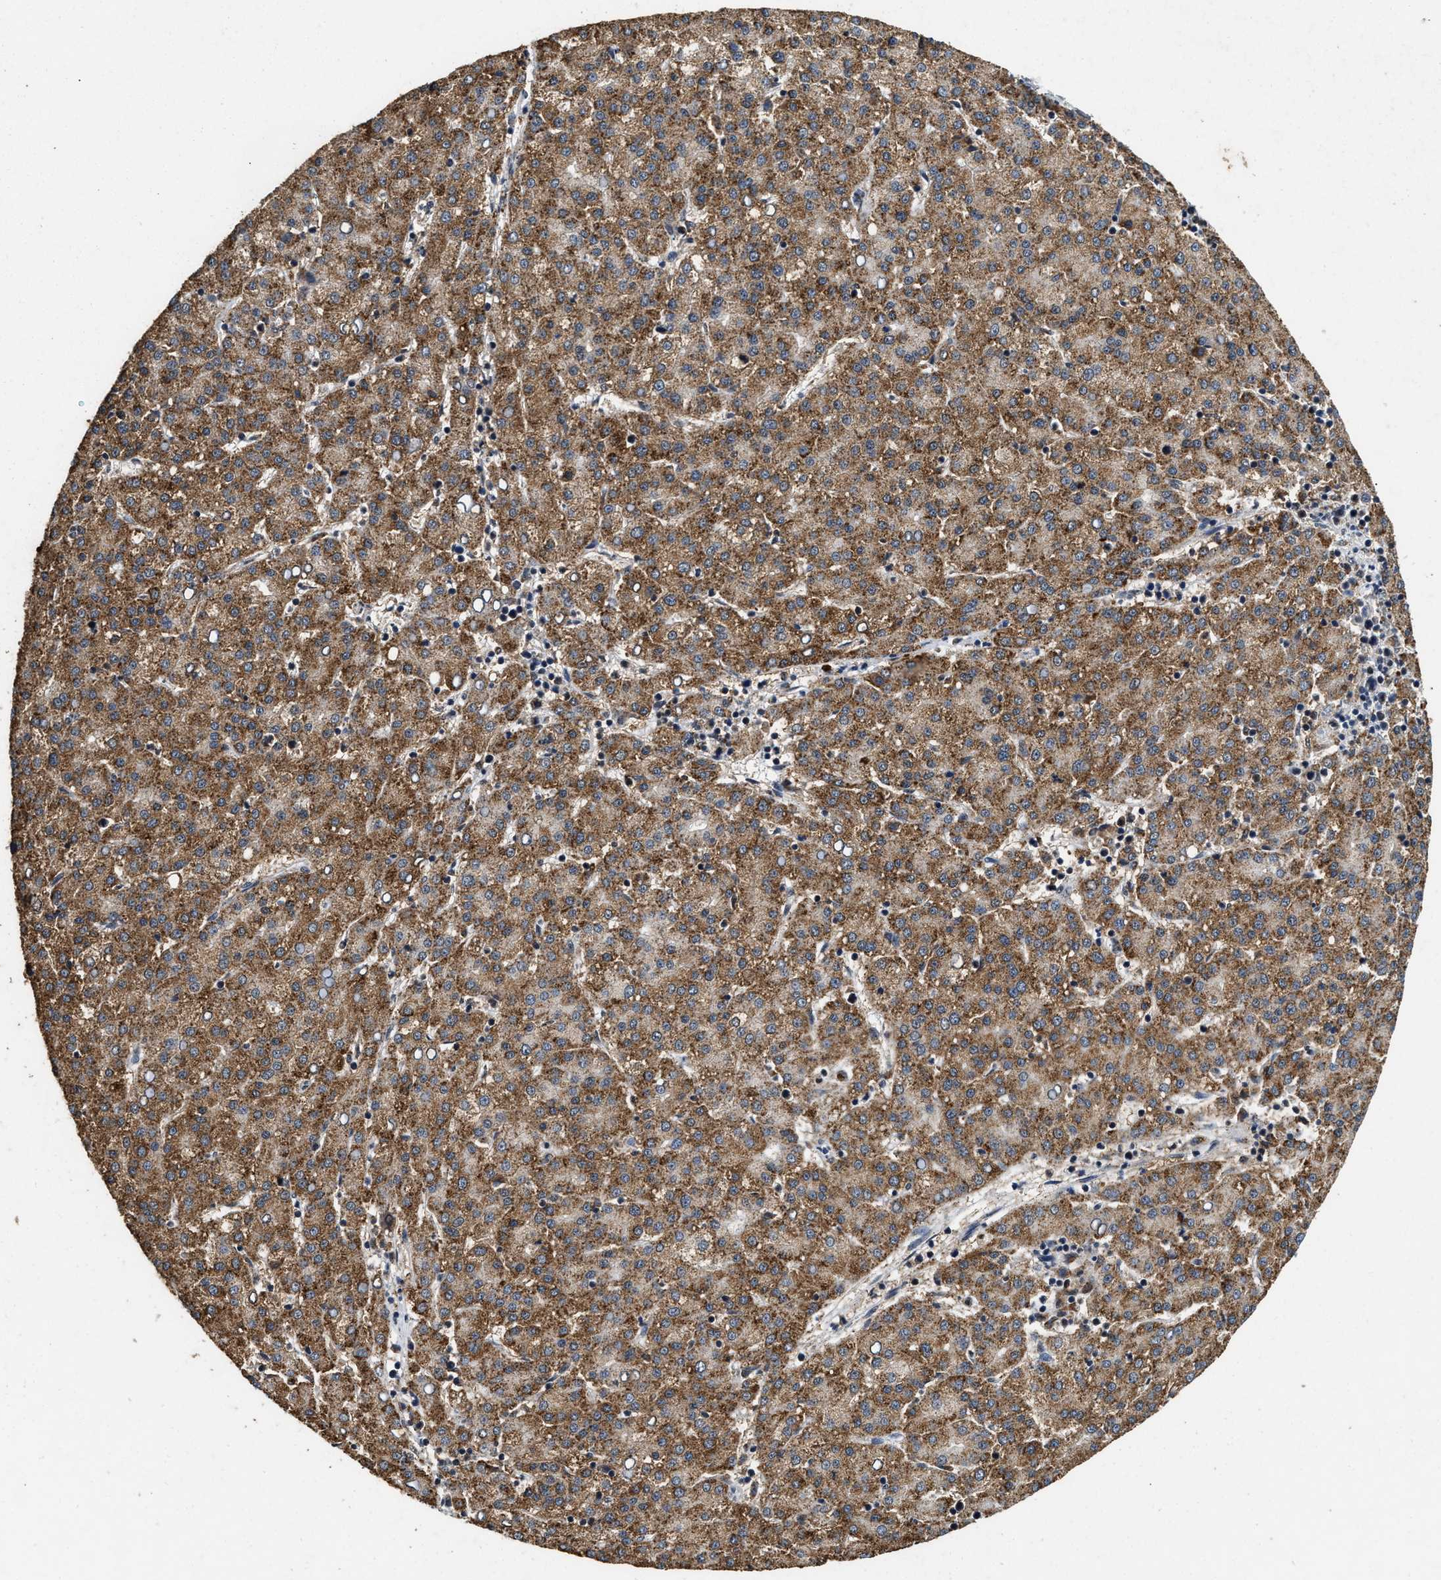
{"staining": {"intensity": "moderate", "quantity": ">75%", "location": "cytoplasmic/membranous"}, "tissue": "liver cancer", "cell_type": "Tumor cells", "image_type": "cancer", "snomed": [{"axis": "morphology", "description": "Carcinoma, Hepatocellular, NOS"}, {"axis": "topography", "description": "Liver"}], "caption": "Moderate cytoplasmic/membranous protein positivity is present in about >75% of tumor cells in hepatocellular carcinoma (liver).", "gene": "ACOX1", "patient": {"sex": "female", "age": 58}}